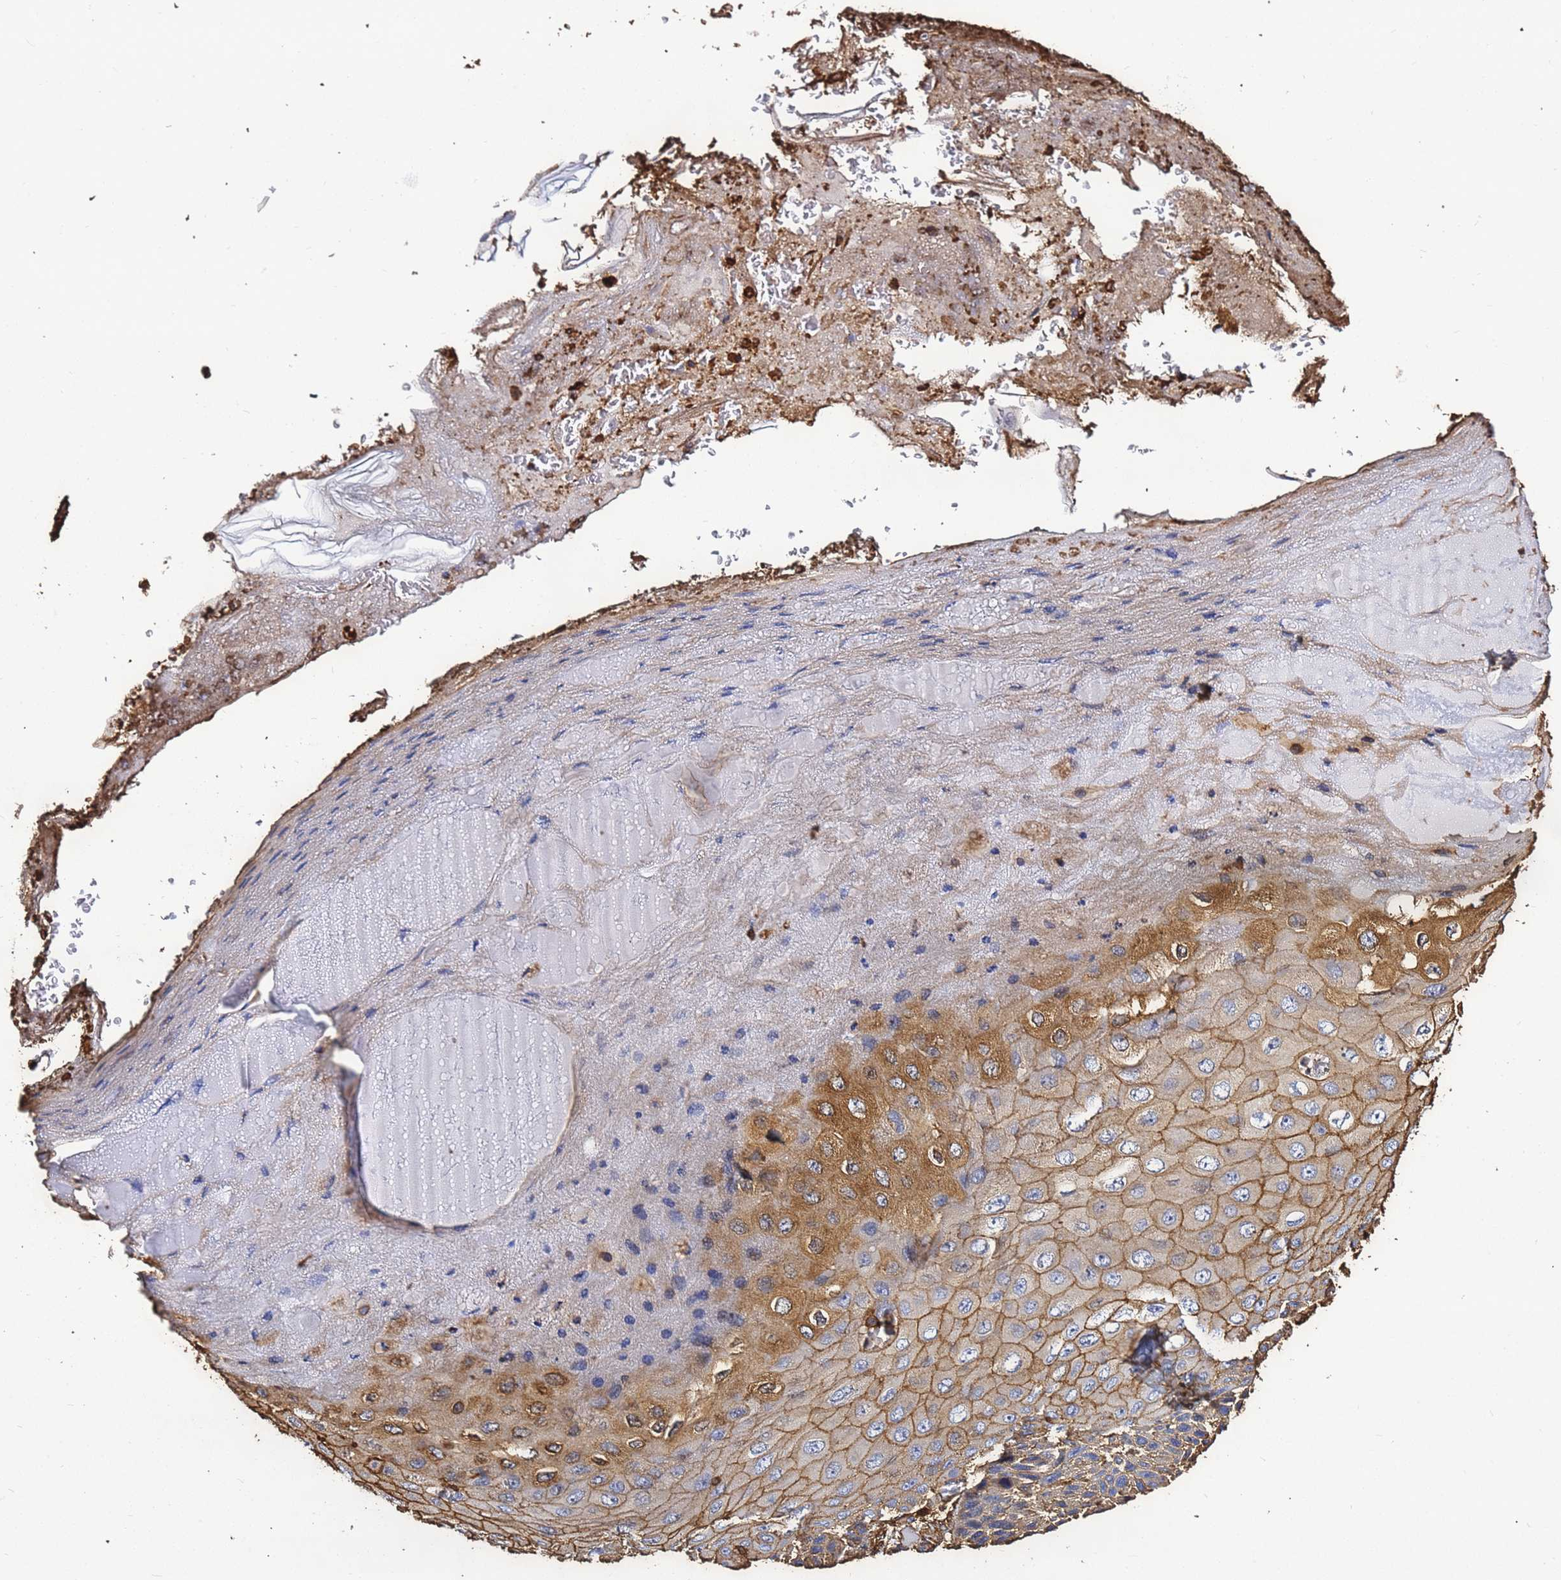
{"staining": {"intensity": "moderate", "quantity": "25%-75%", "location": "cytoplasmic/membranous"}, "tissue": "skin cancer", "cell_type": "Tumor cells", "image_type": "cancer", "snomed": [{"axis": "morphology", "description": "Squamous cell carcinoma, NOS"}, {"axis": "topography", "description": "Skin"}], "caption": "Immunohistochemical staining of human skin cancer (squamous cell carcinoma) reveals medium levels of moderate cytoplasmic/membranous staining in about 25%-75% of tumor cells.", "gene": "ACTB", "patient": {"sex": "female", "age": 88}}